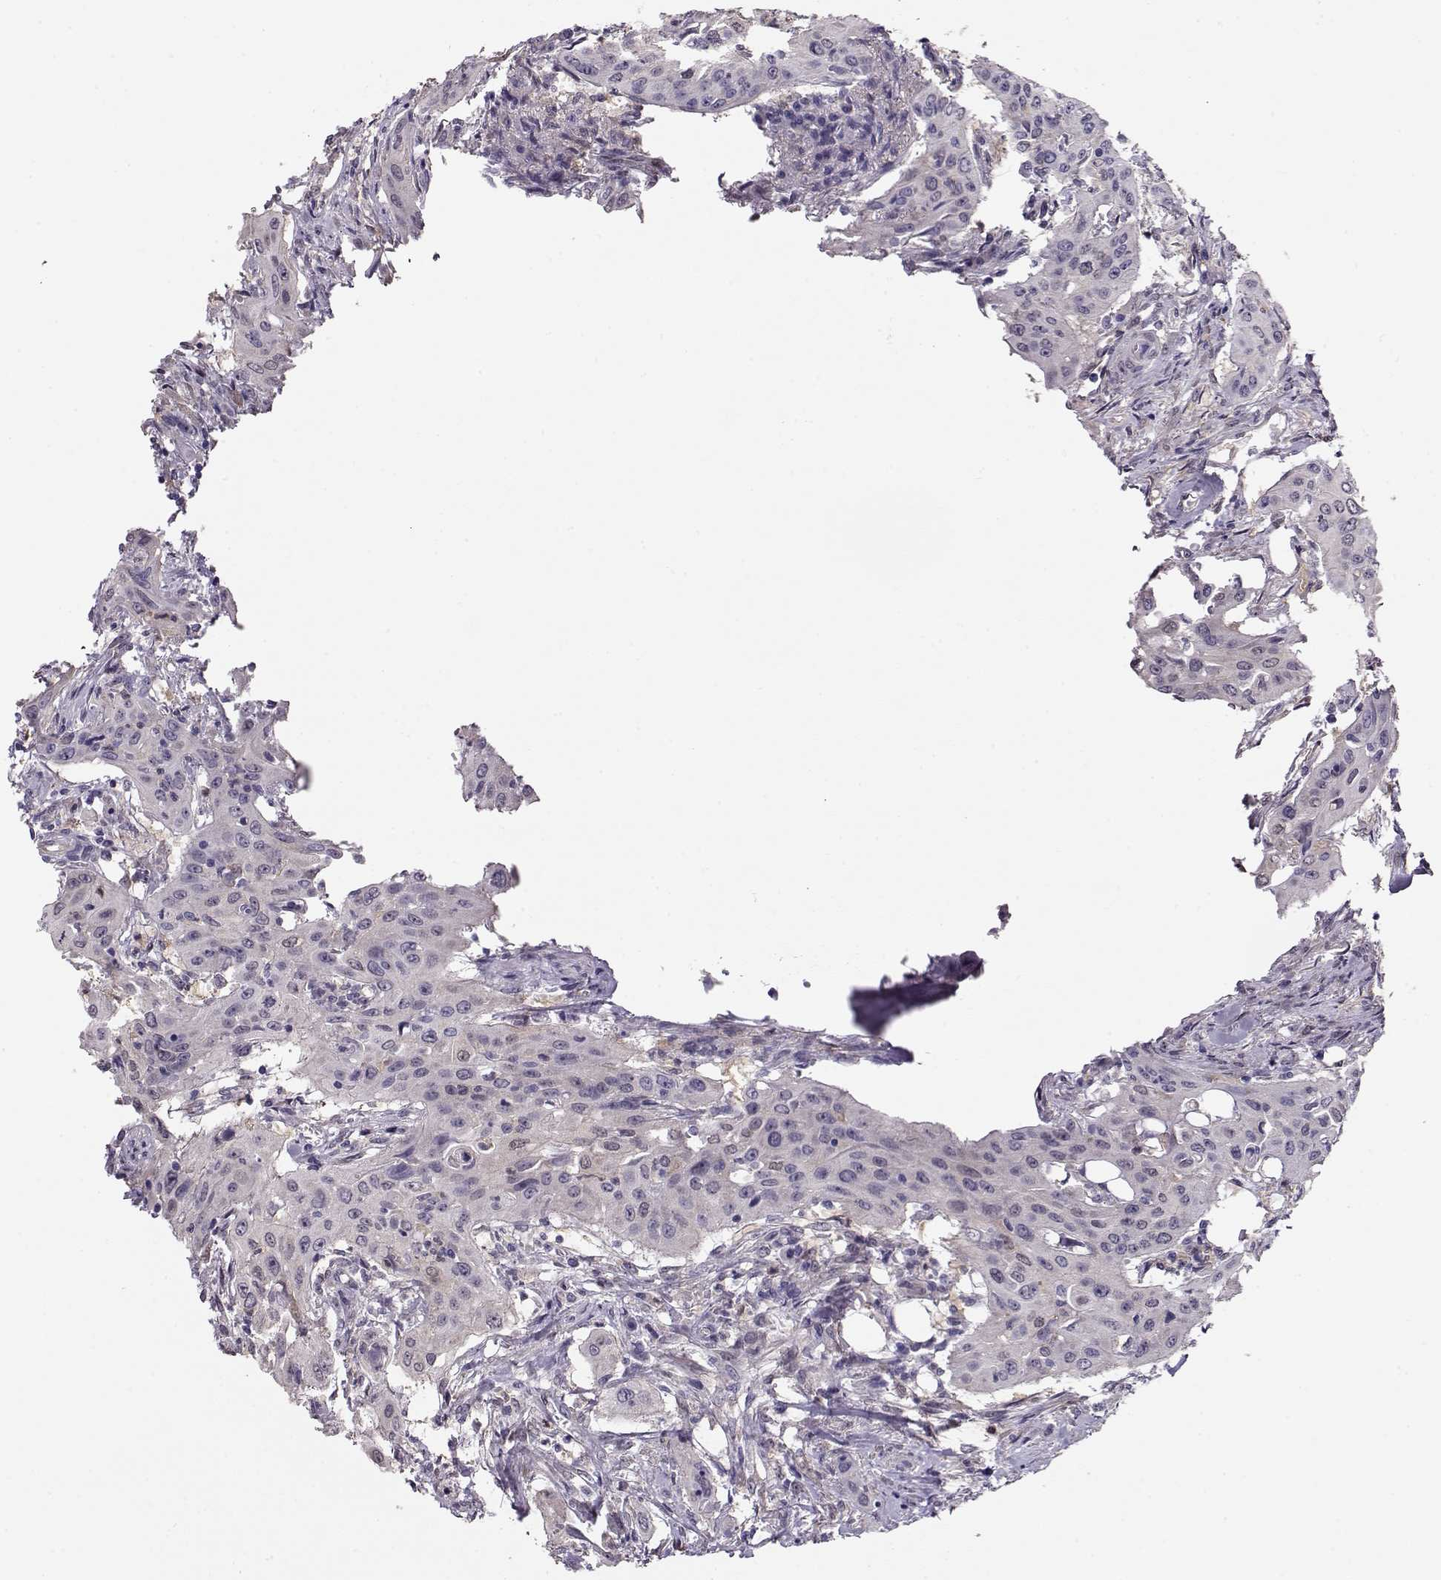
{"staining": {"intensity": "negative", "quantity": "none", "location": "none"}, "tissue": "urothelial cancer", "cell_type": "Tumor cells", "image_type": "cancer", "snomed": [{"axis": "morphology", "description": "Urothelial carcinoma, High grade"}, {"axis": "topography", "description": "Urinary bladder"}], "caption": "Immunohistochemistry (IHC) of urothelial cancer reveals no expression in tumor cells.", "gene": "CCR8", "patient": {"sex": "male", "age": 82}}